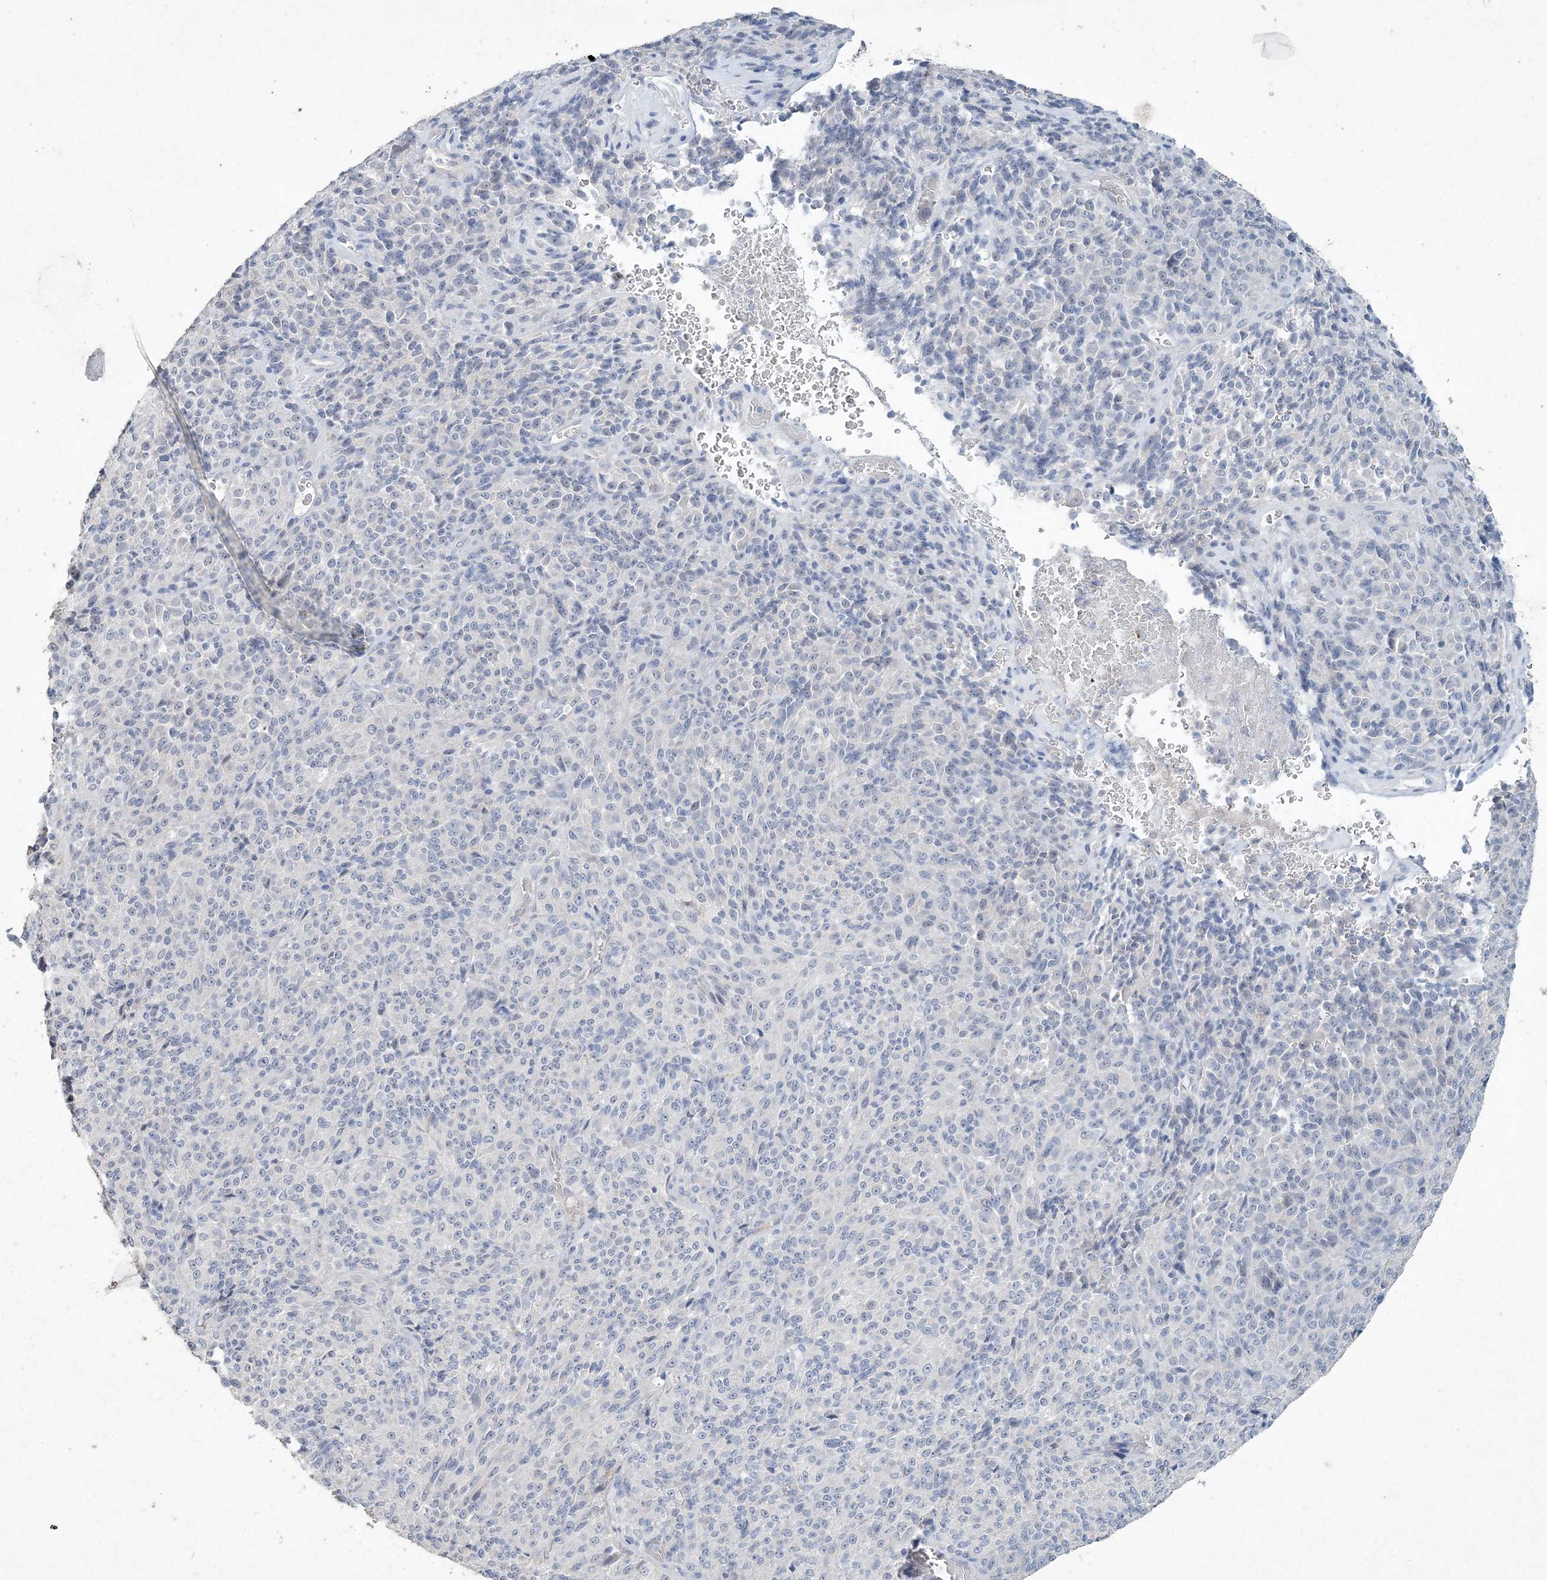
{"staining": {"intensity": "negative", "quantity": "none", "location": "none"}, "tissue": "melanoma", "cell_type": "Tumor cells", "image_type": "cancer", "snomed": [{"axis": "morphology", "description": "Malignant melanoma, Metastatic site"}, {"axis": "topography", "description": "Brain"}], "caption": "DAB (3,3'-diaminobenzidine) immunohistochemical staining of malignant melanoma (metastatic site) exhibits no significant positivity in tumor cells.", "gene": "DNAH5", "patient": {"sex": "female", "age": 56}}